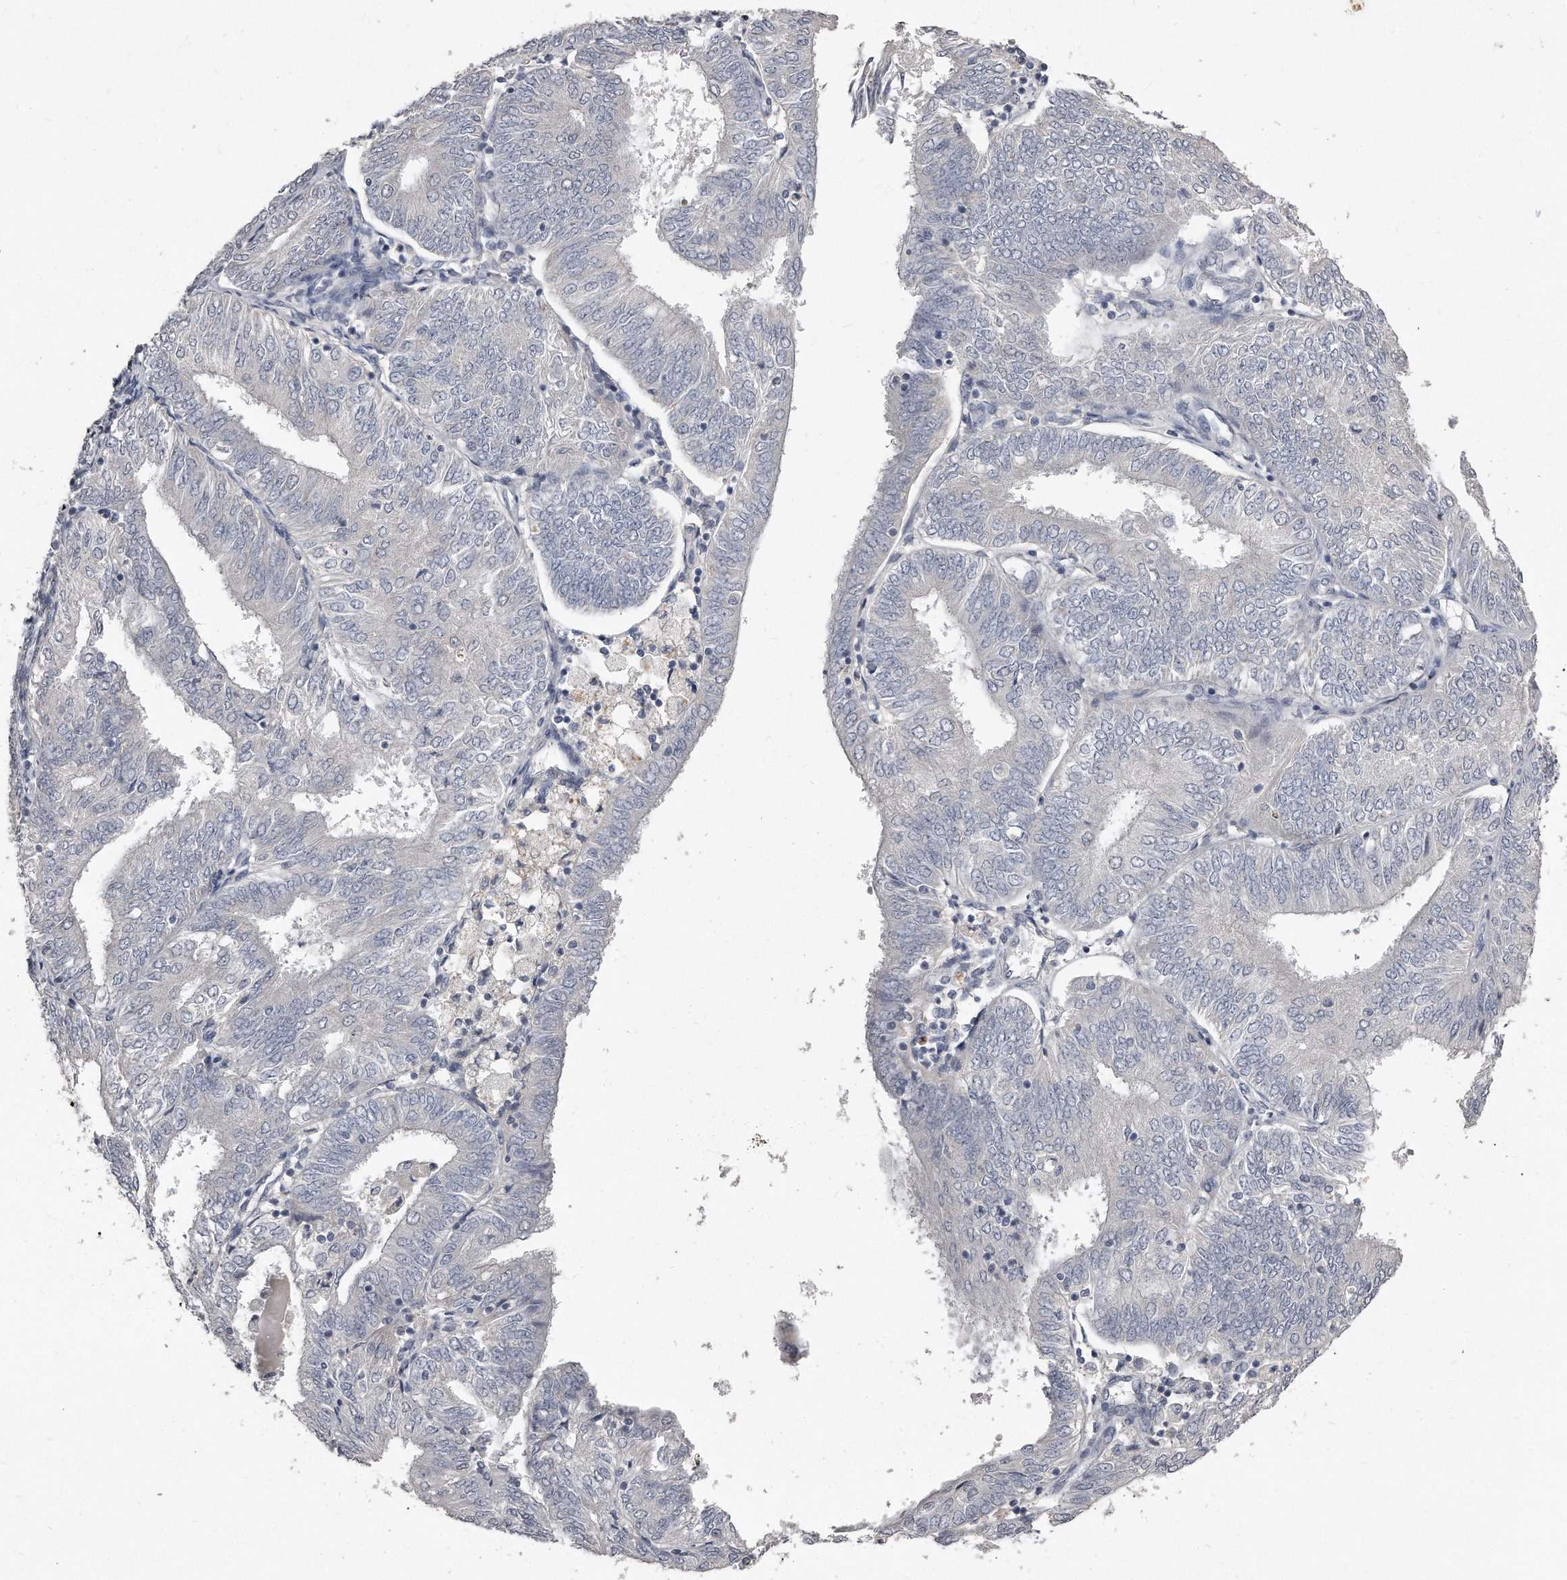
{"staining": {"intensity": "negative", "quantity": "none", "location": "none"}, "tissue": "endometrial cancer", "cell_type": "Tumor cells", "image_type": "cancer", "snomed": [{"axis": "morphology", "description": "Adenocarcinoma, NOS"}, {"axis": "topography", "description": "Endometrium"}], "caption": "A photomicrograph of endometrial cancer stained for a protein reveals no brown staining in tumor cells.", "gene": "LMOD1", "patient": {"sex": "female", "age": 58}}